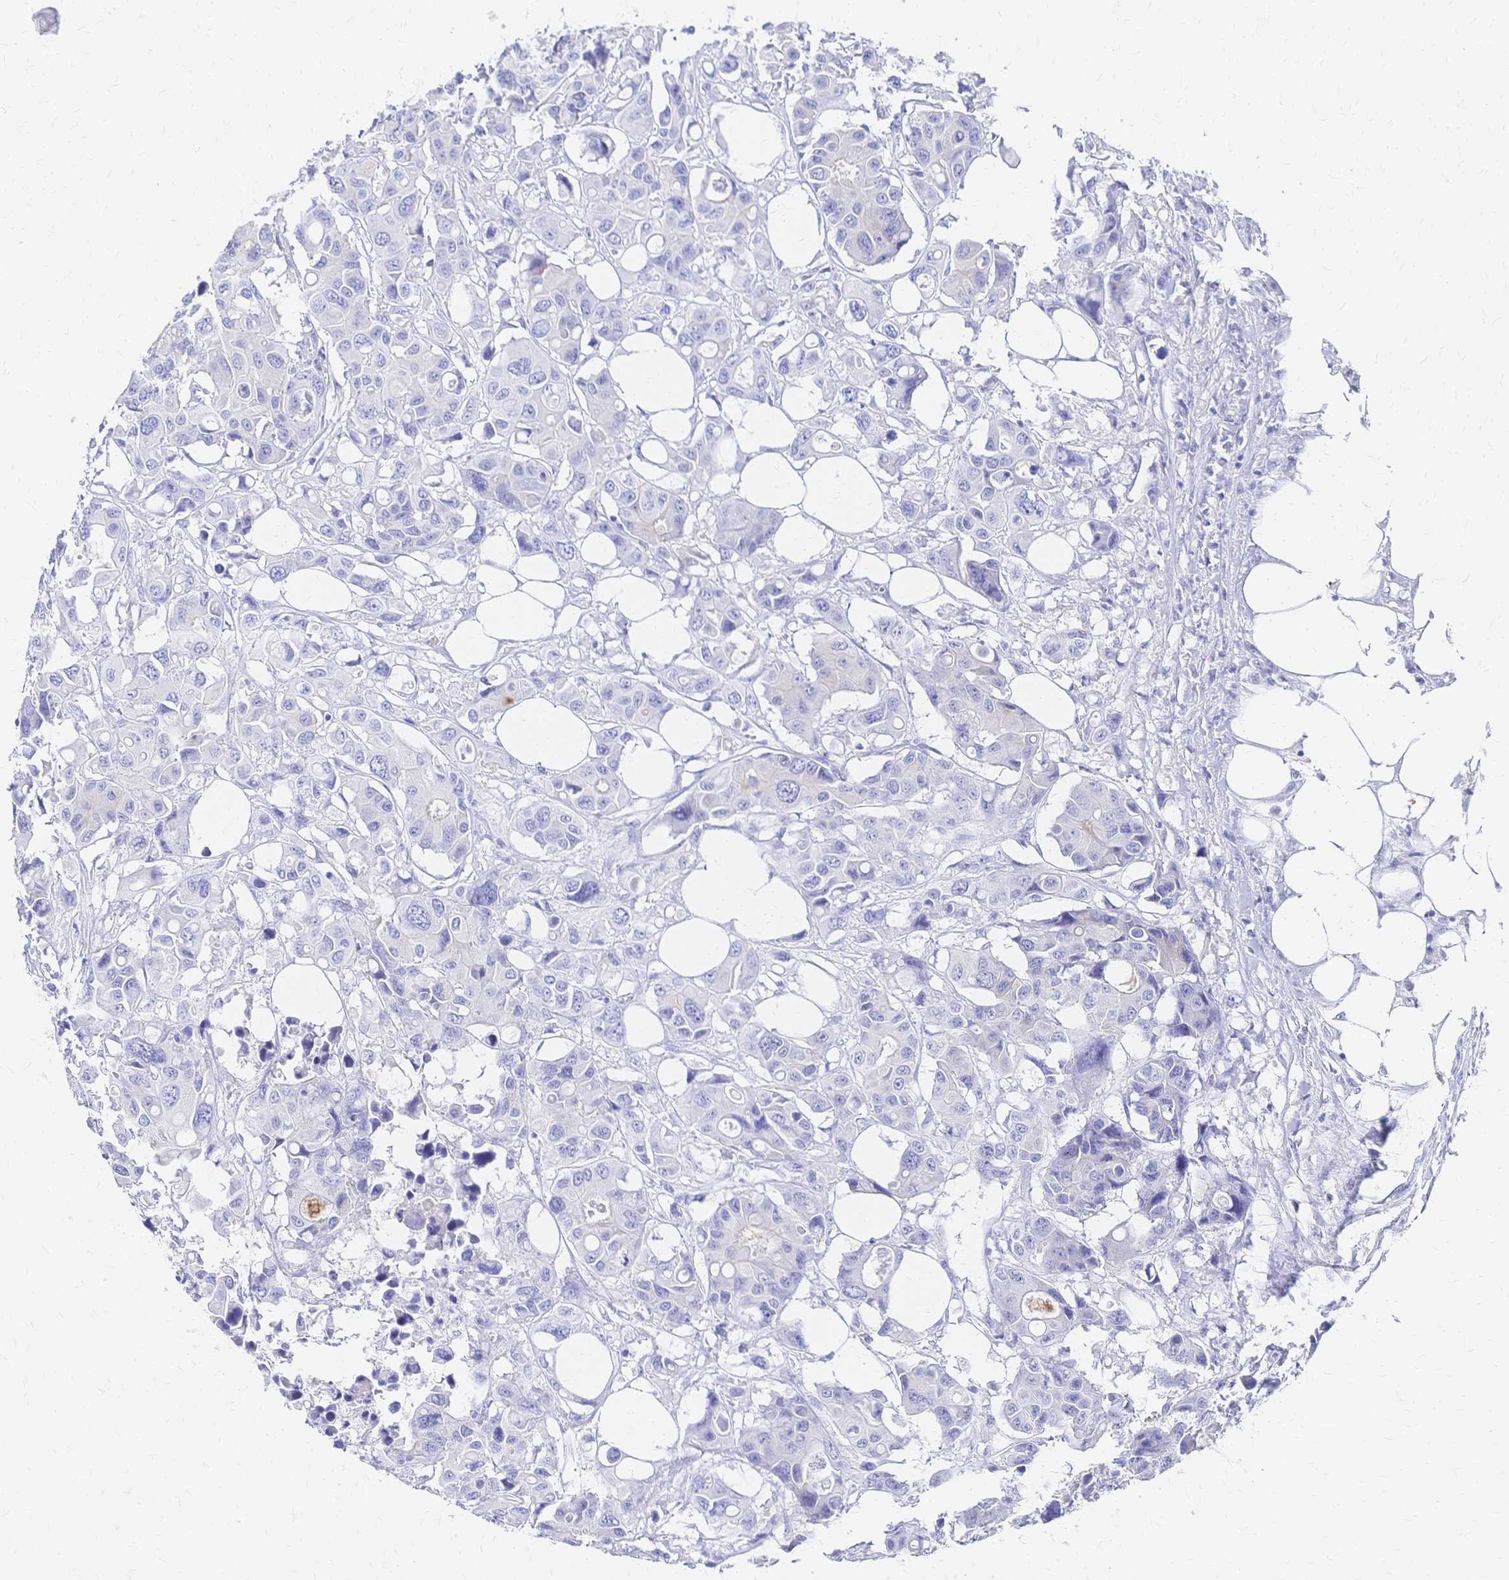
{"staining": {"intensity": "negative", "quantity": "none", "location": "none"}, "tissue": "colorectal cancer", "cell_type": "Tumor cells", "image_type": "cancer", "snomed": [{"axis": "morphology", "description": "Adenocarcinoma, NOS"}, {"axis": "topography", "description": "Colon"}], "caption": "The immunohistochemistry (IHC) histopathology image has no significant expression in tumor cells of adenocarcinoma (colorectal) tissue.", "gene": "SLC5A1", "patient": {"sex": "male", "age": 77}}